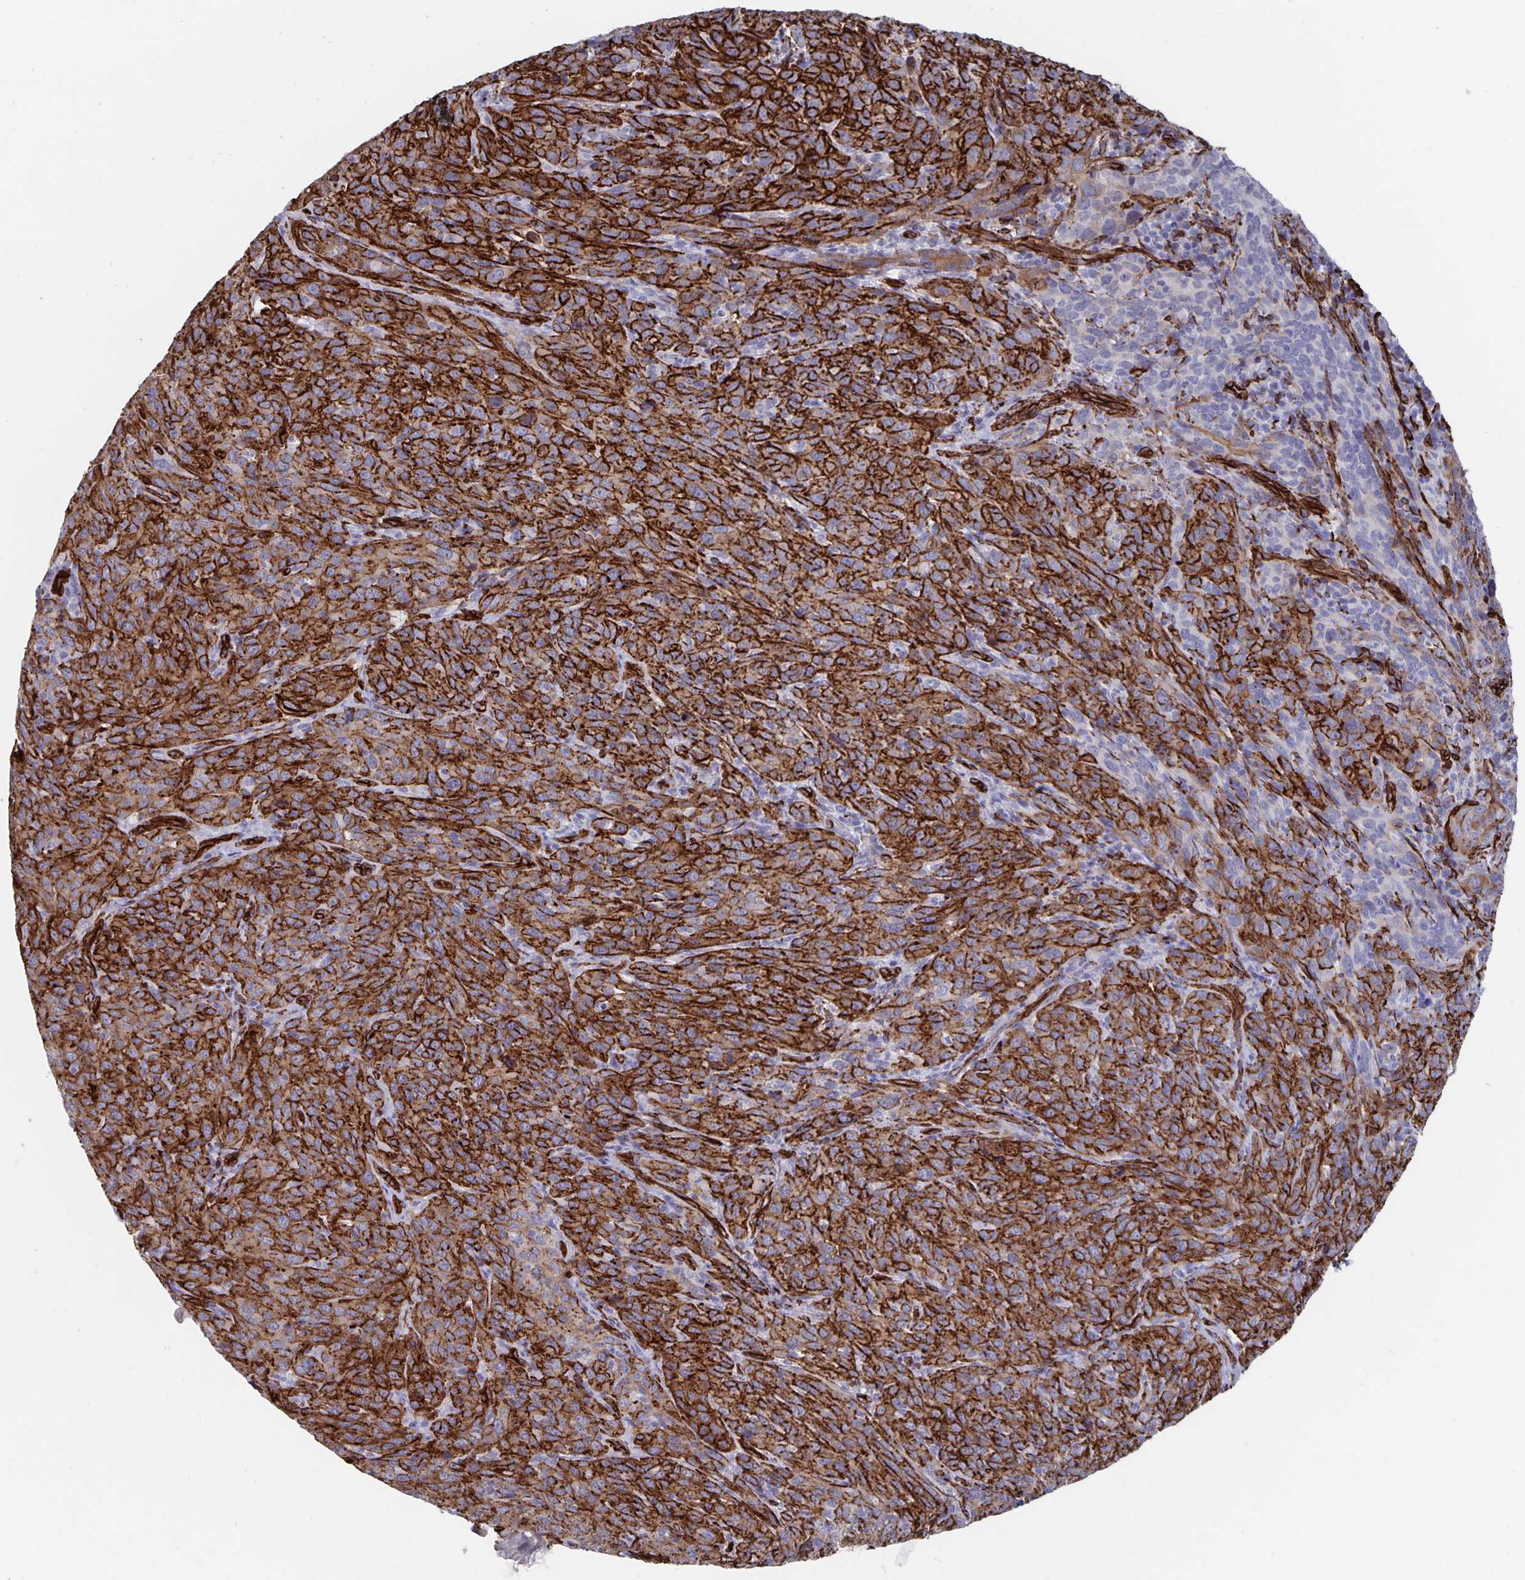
{"staining": {"intensity": "strong", "quantity": ">75%", "location": "cytoplasmic/membranous"}, "tissue": "cervical cancer", "cell_type": "Tumor cells", "image_type": "cancer", "snomed": [{"axis": "morphology", "description": "Normal tissue, NOS"}, {"axis": "morphology", "description": "Squamous cell carcinoma, NOS"}, {"axis": "topography", "description": "Cervix"}], "caption": "Strong cytoplasmic/membranous staining is seen in about >75% of tumor cells in cervical cancer. The staining is performed using DAB brown chromogen to label protein expression. The nuclei are counter-stained blue using hematoxylin.", "gene": "DCHS2", "patient": {"sex": "female", "age": 51}}